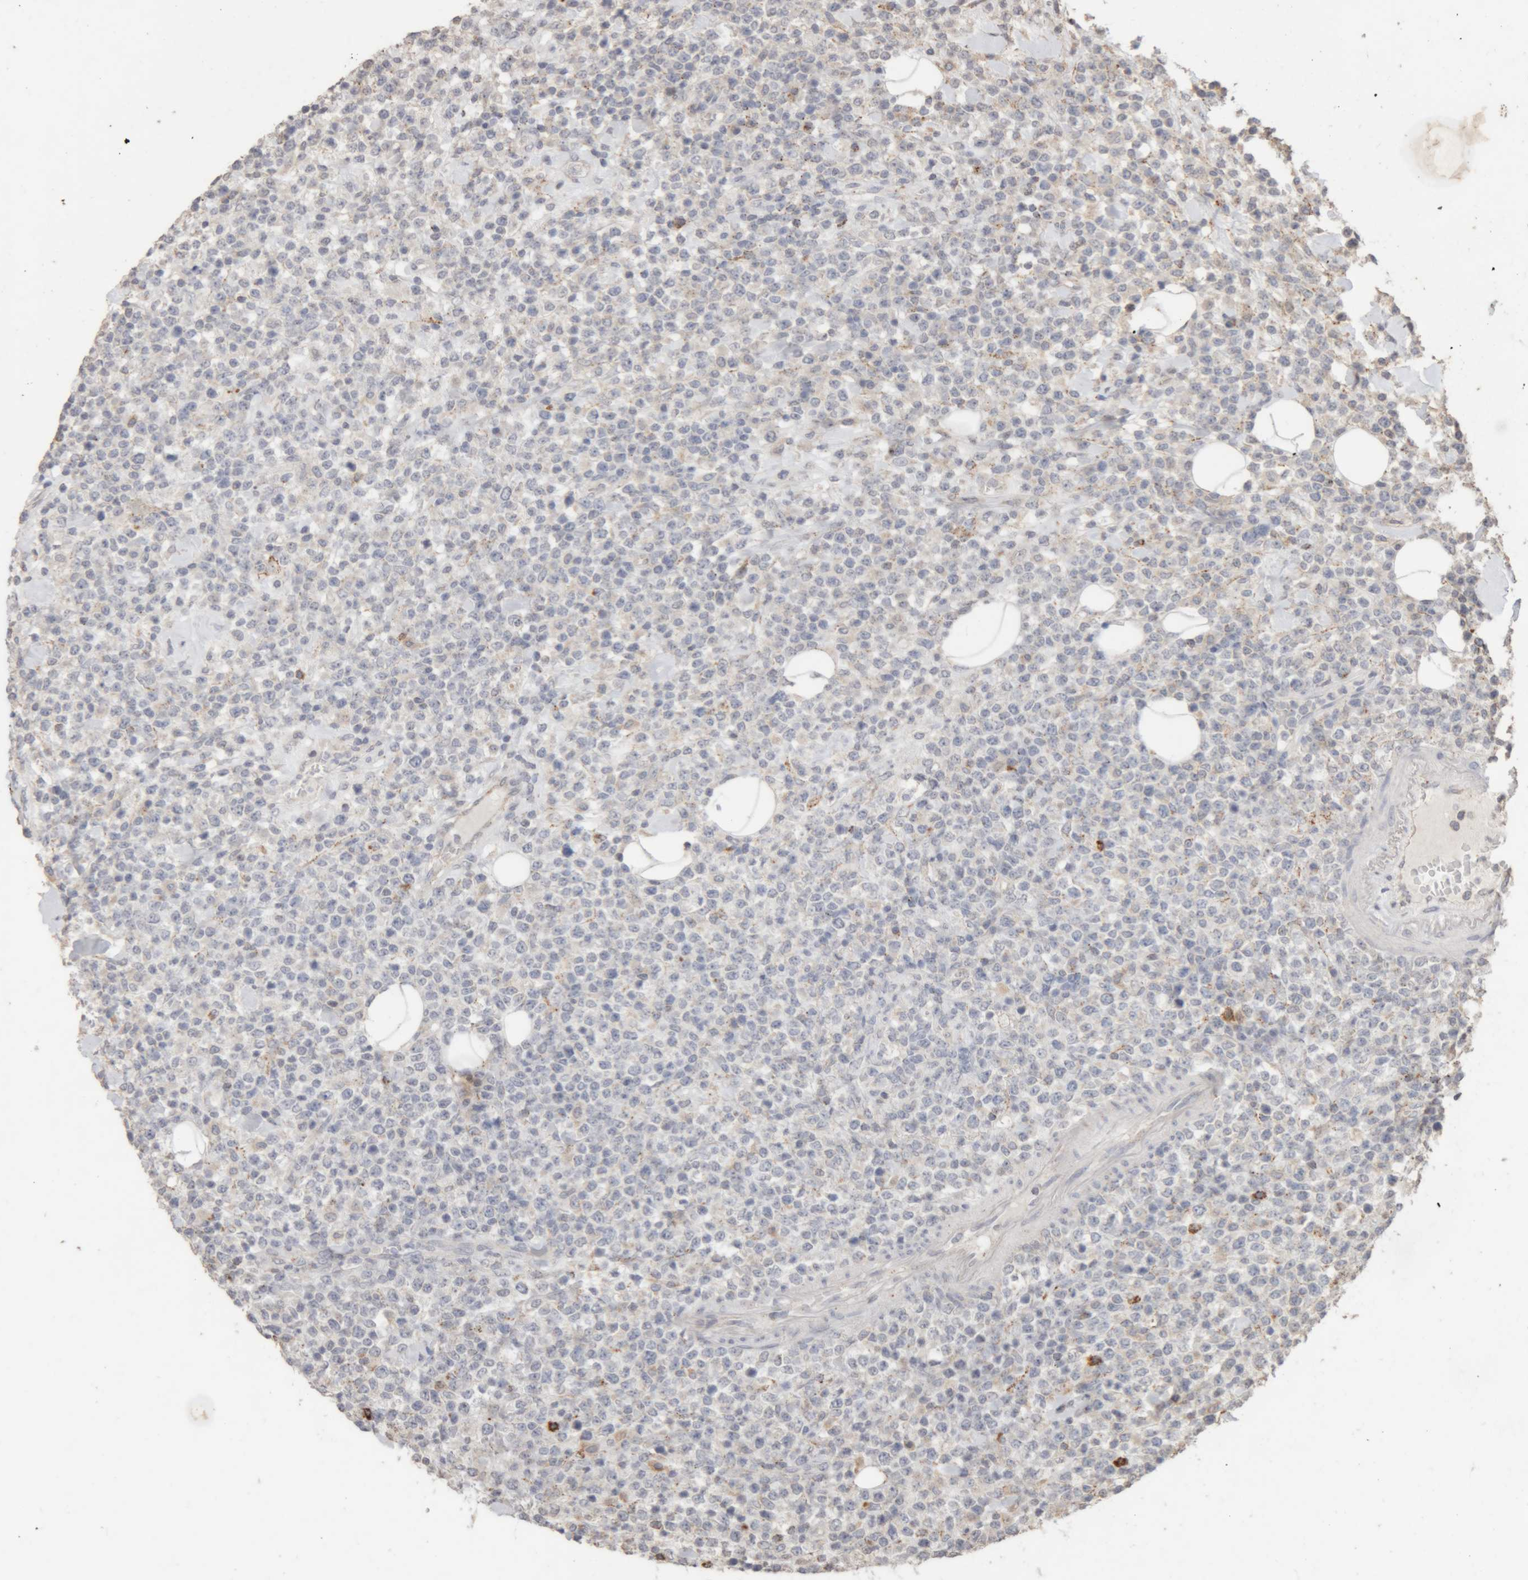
{"staining": {"intensity": "negative", "quantity": "none", "location": "none"}, "tissue": "lymphoma", "cell_type": "Tumor cells", "image_type": "cancer", "snomed": [{"axis": "morphology", "description": "Malignant lymphoma, non-Hodgkin's type, High grade"}, {"axis": "topography", "description": "Colon"}], "caption": "This is an immunohistochemistry micrograph of lymphoma. There is no positivity in tumor cells.", "gene": "ARSA", "patient": {"sex": "female", "age": 53}}